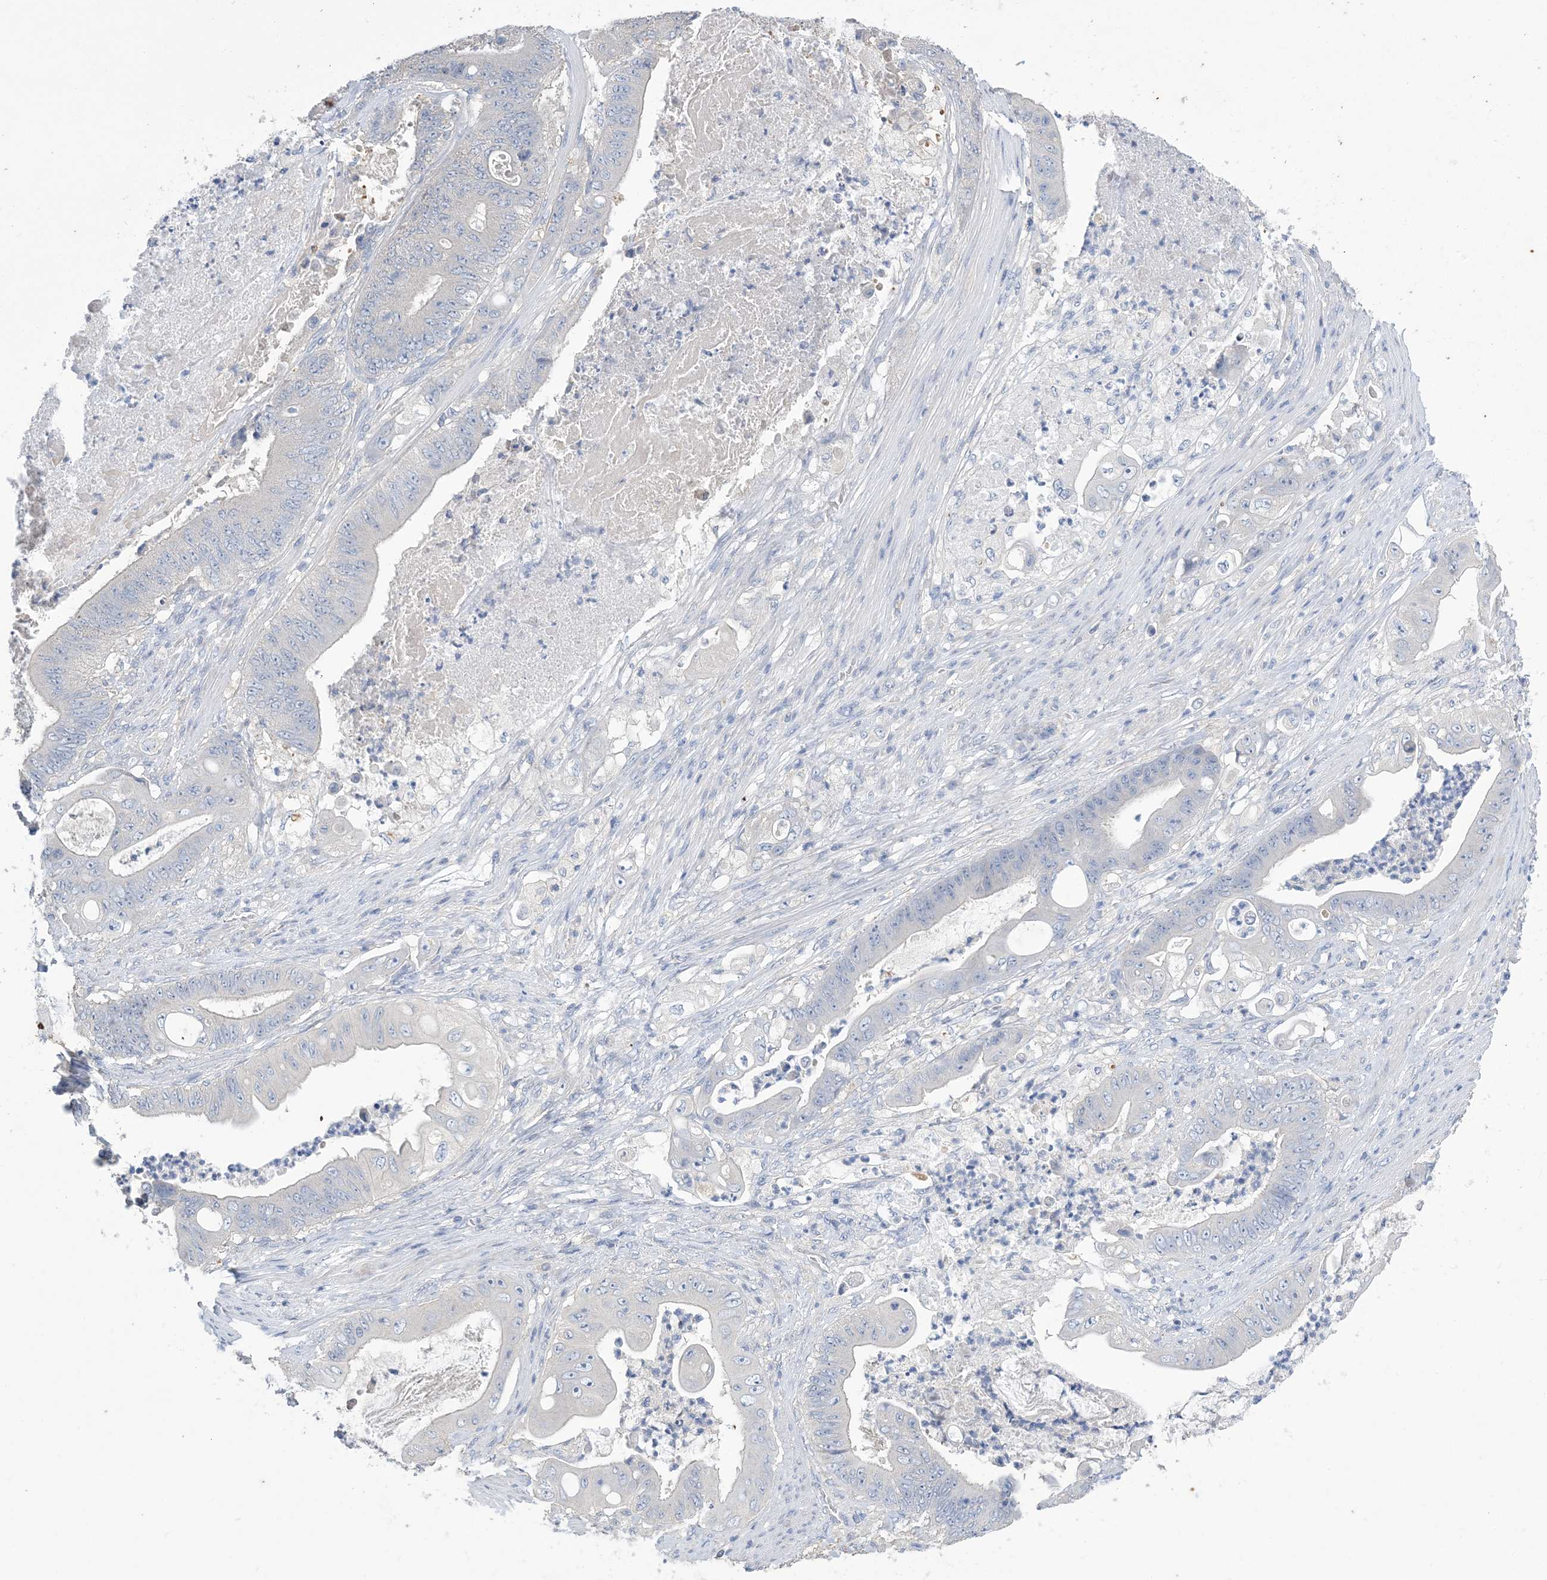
{"staining": {"intensity": "negative", "quantity": "none", "location": "none"}, "tissue": "stomach cancer", "cell_type": "Tumor cells", "image_type": "cancer", "snomed": [{"axis": "morphology", "description": "Adenocarcinoma, NOS"}, {"axis": "topography", "description": "Stomach"}], "caption": "IHC histopathology image of human stomach cancer stained for a protein (brown), which exhibits no staining in tumor cells.", "gene": "KPRP", "patient": {"sex": "female", "age": 73}}